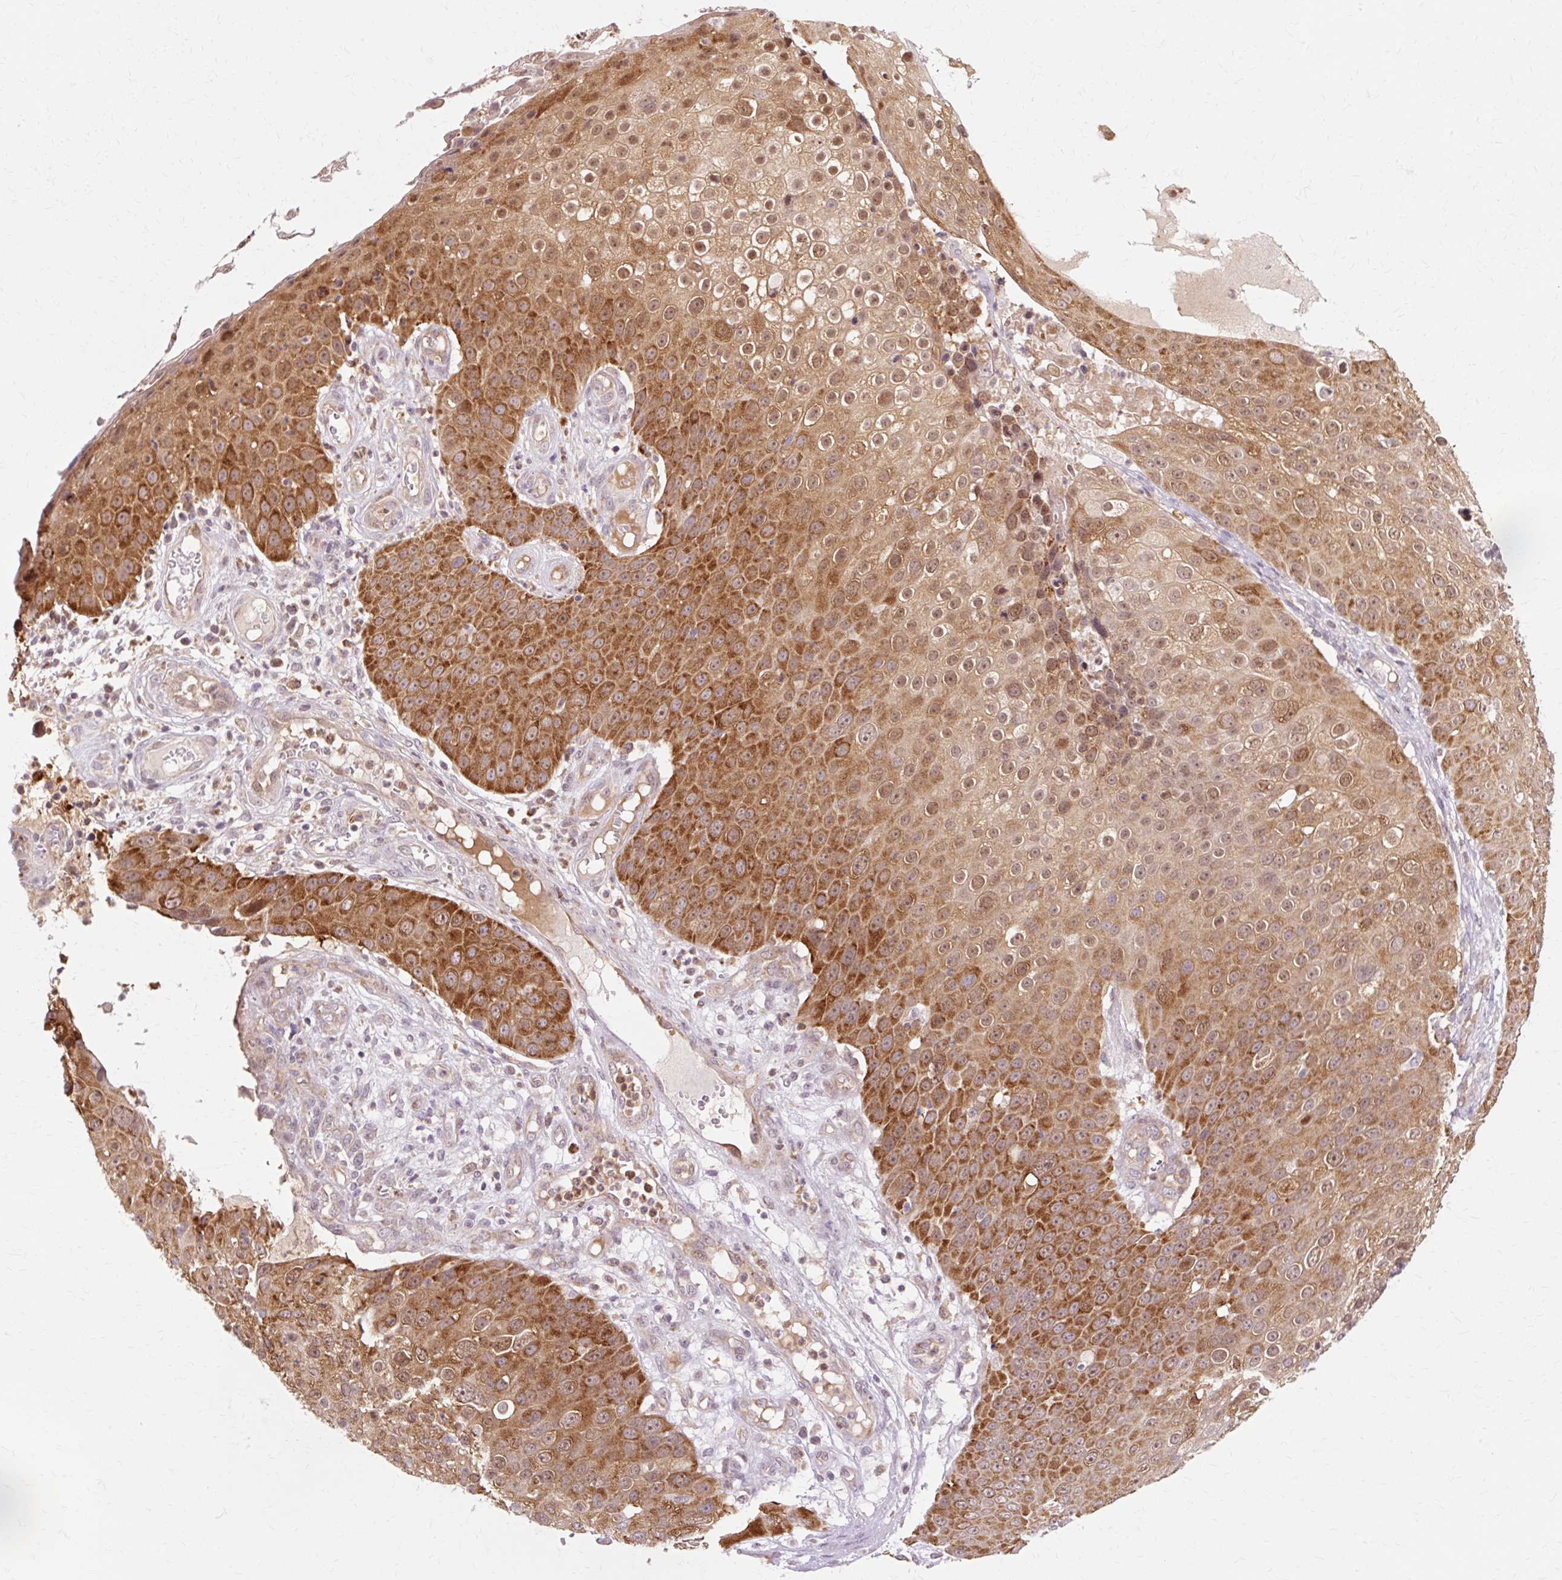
{"staining": {"intensity": "strong", "quantity": ">75%", "location": "cytoplasmic/membranous,nuclear"}, "tissue": "skin cancer", "cell_type": "Tumor cells", "image_type": "cancer", "snomed": [{"axis": "morphology", "description": "Squamous cell carcinoma, NOS"}, {"axis": "topography", "description": "Skin"}], "caption": "DAB (3,3'-diaminobenzidine) immunohistochemical staining of skin cancer shows strong cytoplasmic/membranous and nuclear protein expression in about >75% of tumor cells. The staining was performed using DAB (3,3'-diaminobenzidine), with brown indicating positive protein expression. Nuclei are stained blue with hematoxylin.", "gene": "GEMIN2", "patient": {"sex": "male", "age": 71}}